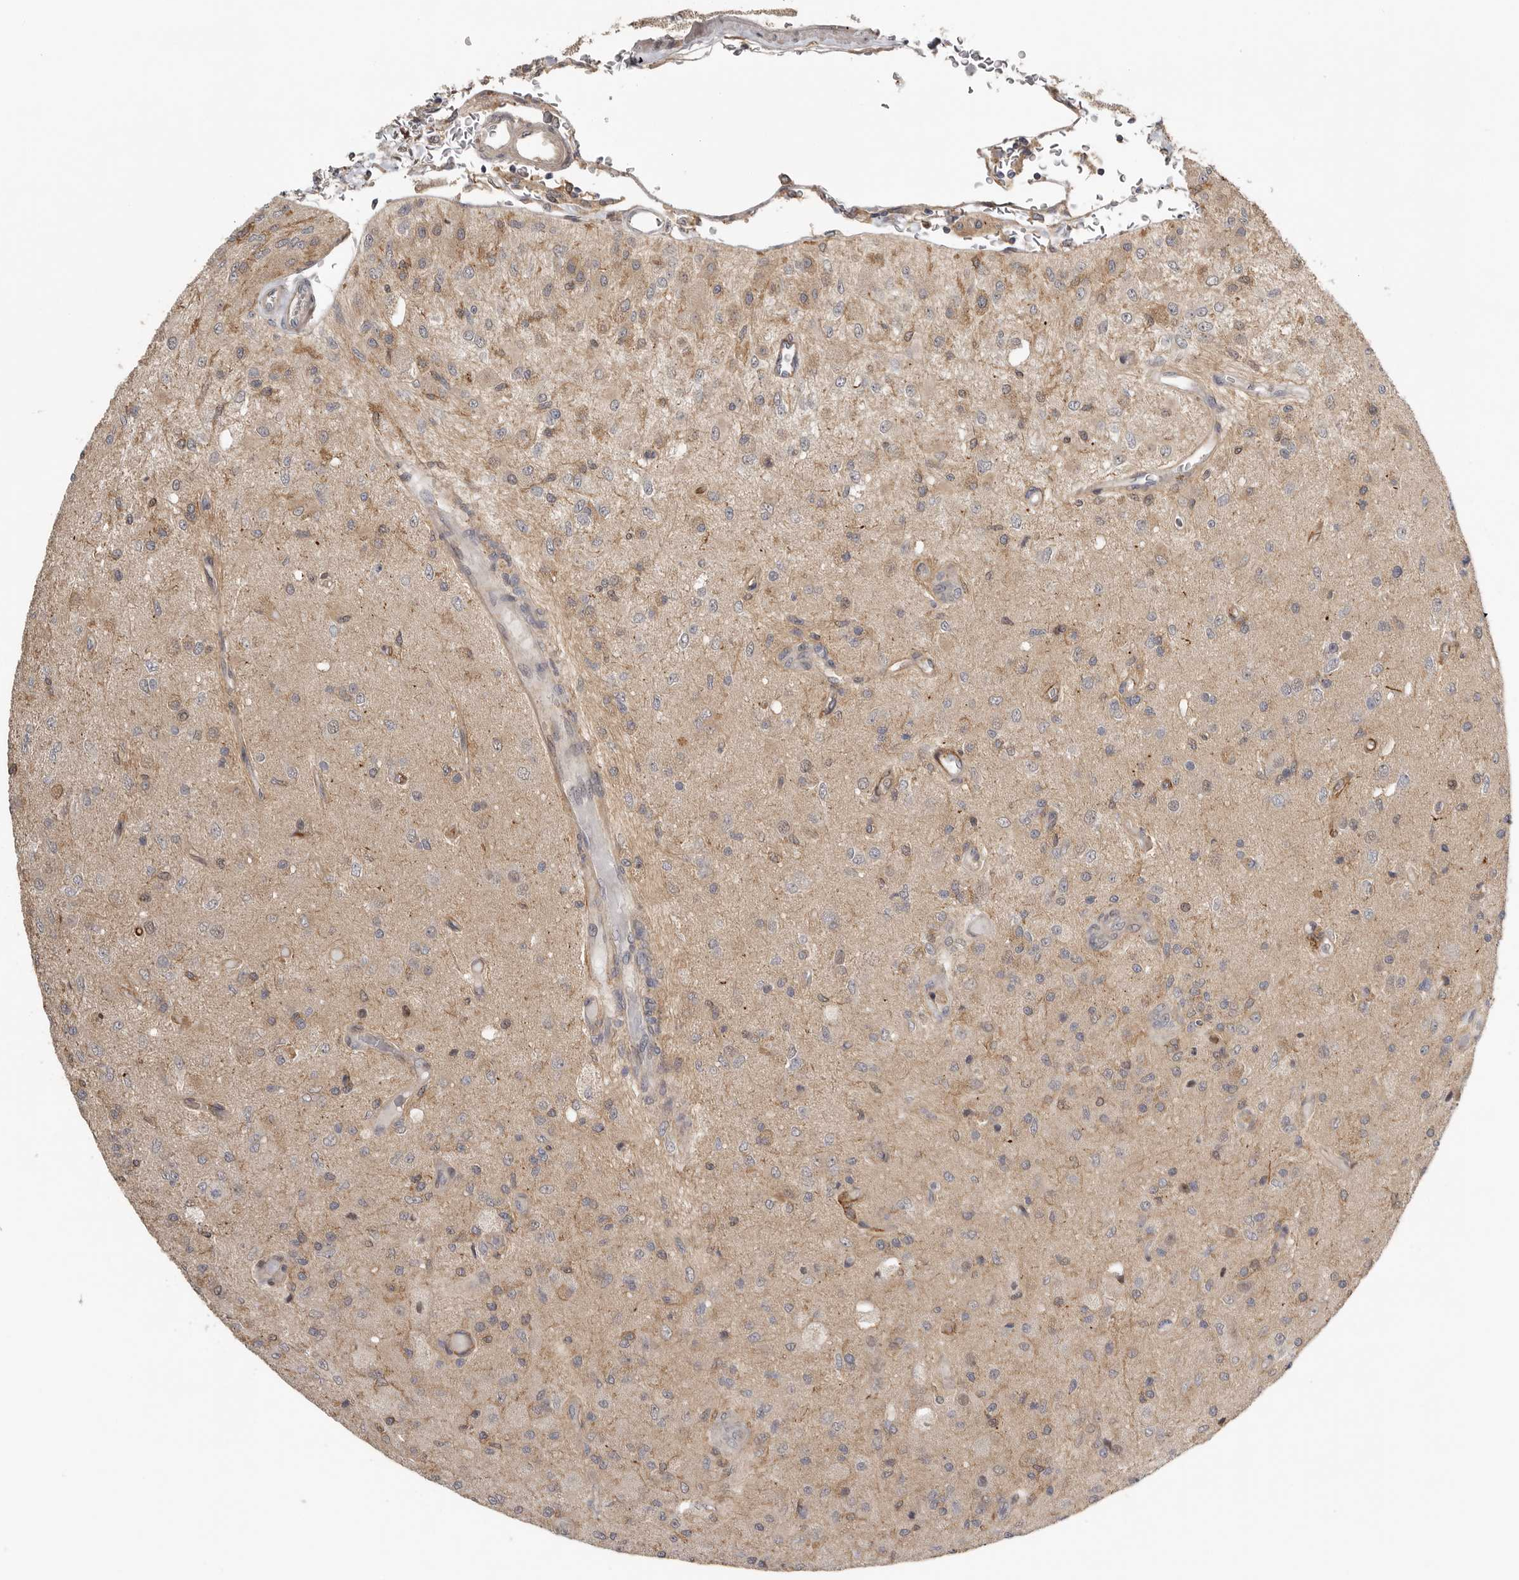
{"staining": {"intensity": "weak", "quantity": "<25%", "location": "cytoplasmic/membranous"}, "tissue": "glioma", "cell_type": "Tumor cells", "image_type": "cancer", "snomed": [{"axis": "morphology", "description": "Normal tissue, NOS"}, {"axis": "morphology", "description": "Glioma, malignant, High grade"}, {"axis": "topography", "description": "Cerebral cortex"}], "caption": "Immunohistochemical staining of human glioma demonstrates no significant expression in tumor cells. (DAB immunohistochemistry (IHC), high magnification).", "gene": "MSRB2", "patient": {"sex": "male", "age": 77}}